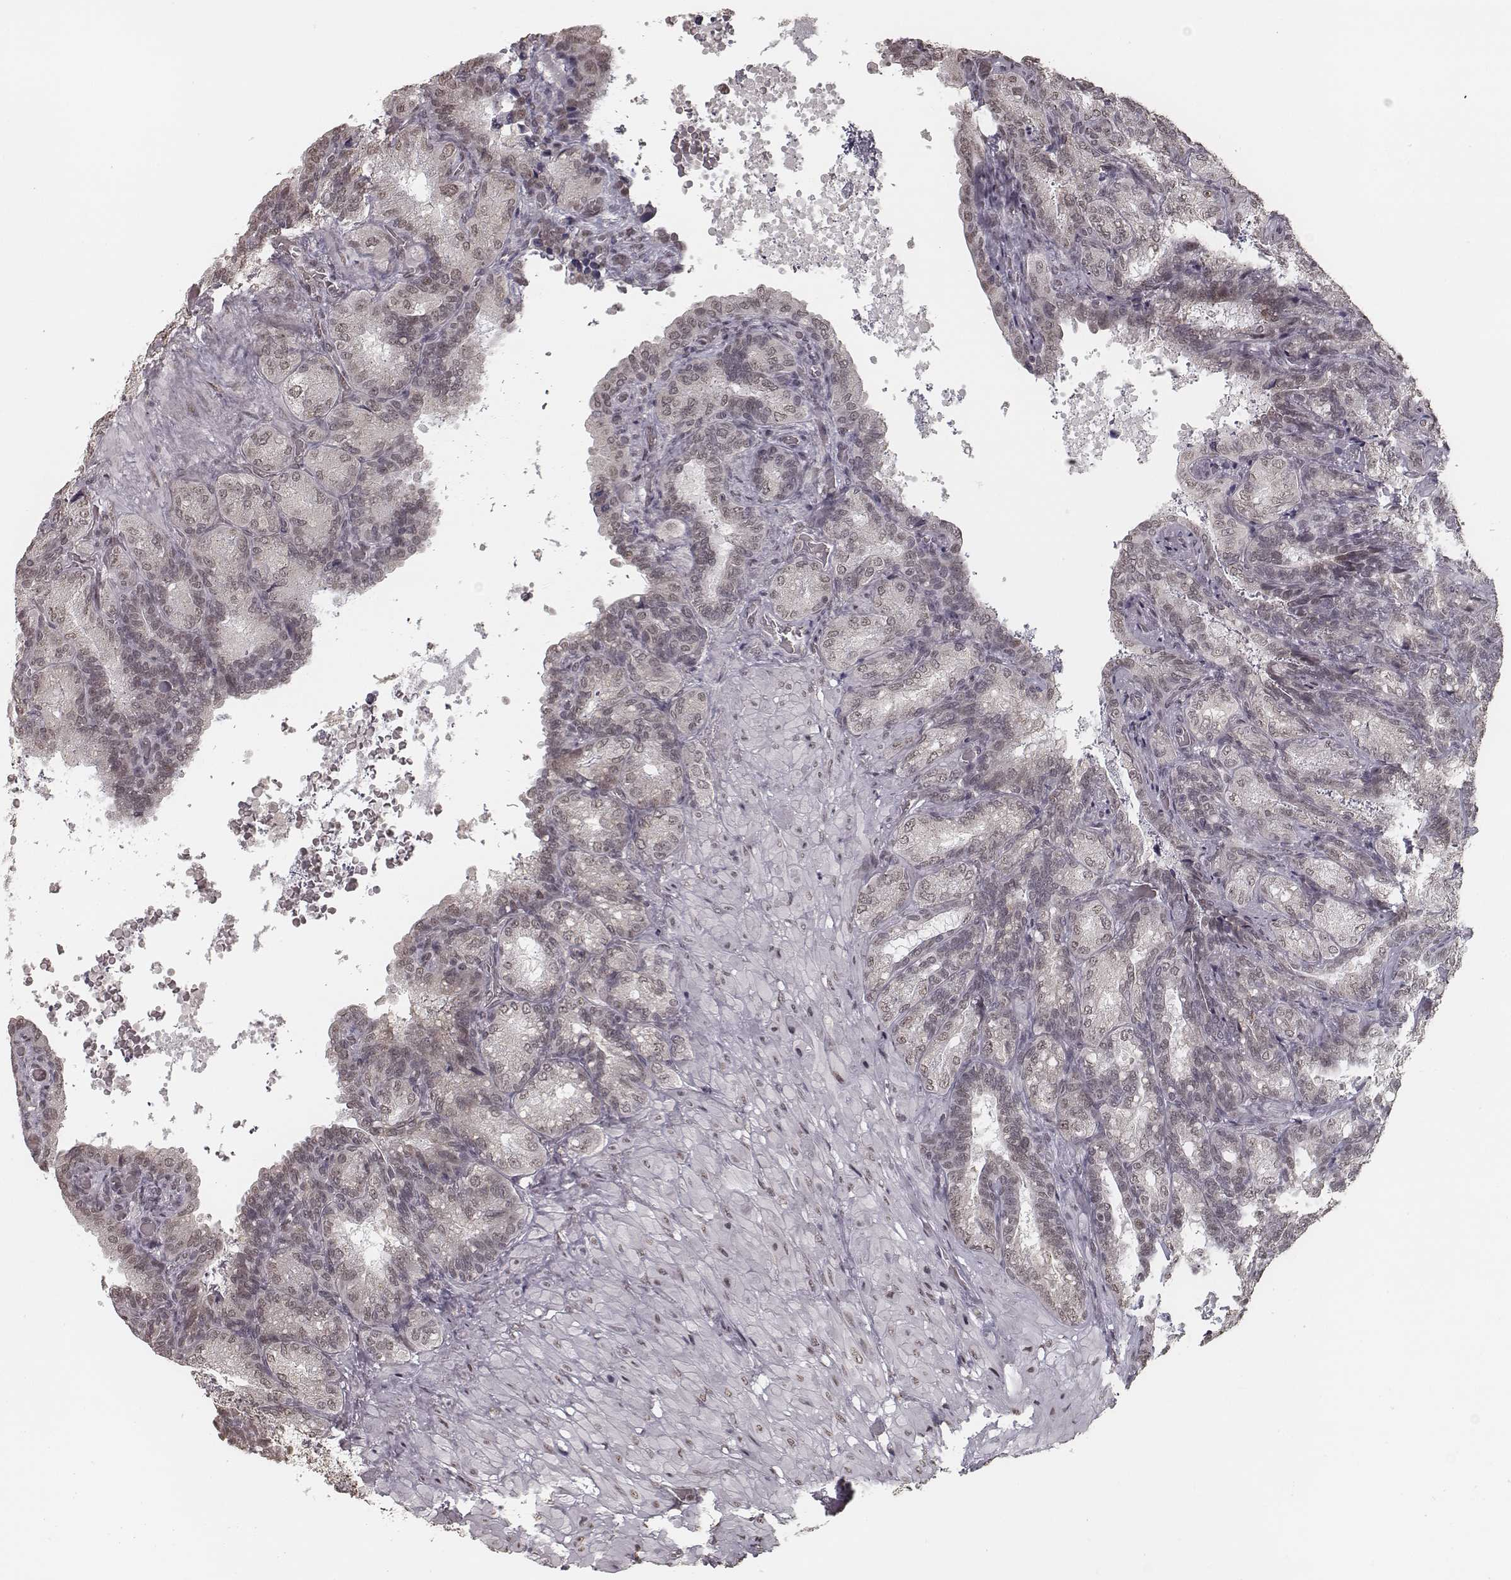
{"staining": {"intensity": "weak", "quantity": "<25%", "location": "nuclear"}, "tissue": "seminal vesicle", "cell_type": "Glandular cells", "image_type": "normal", "snomed": [{"axis": "morphology", "description": "Normal tissue, NOS"}, {"axis": "topography", "description": "Seminal veicle"}], "caption": "The immunohistochemistry image has no significant staining in glandular cells of seminal vesicle. Brightfield microscopy of immunohistochemistry (IHC) stained with DAB (brown) and hematoxylin (blue), captured at high magnification.", "gene": "HMGA2", "patient": {"sex": "male", "age": 68}}